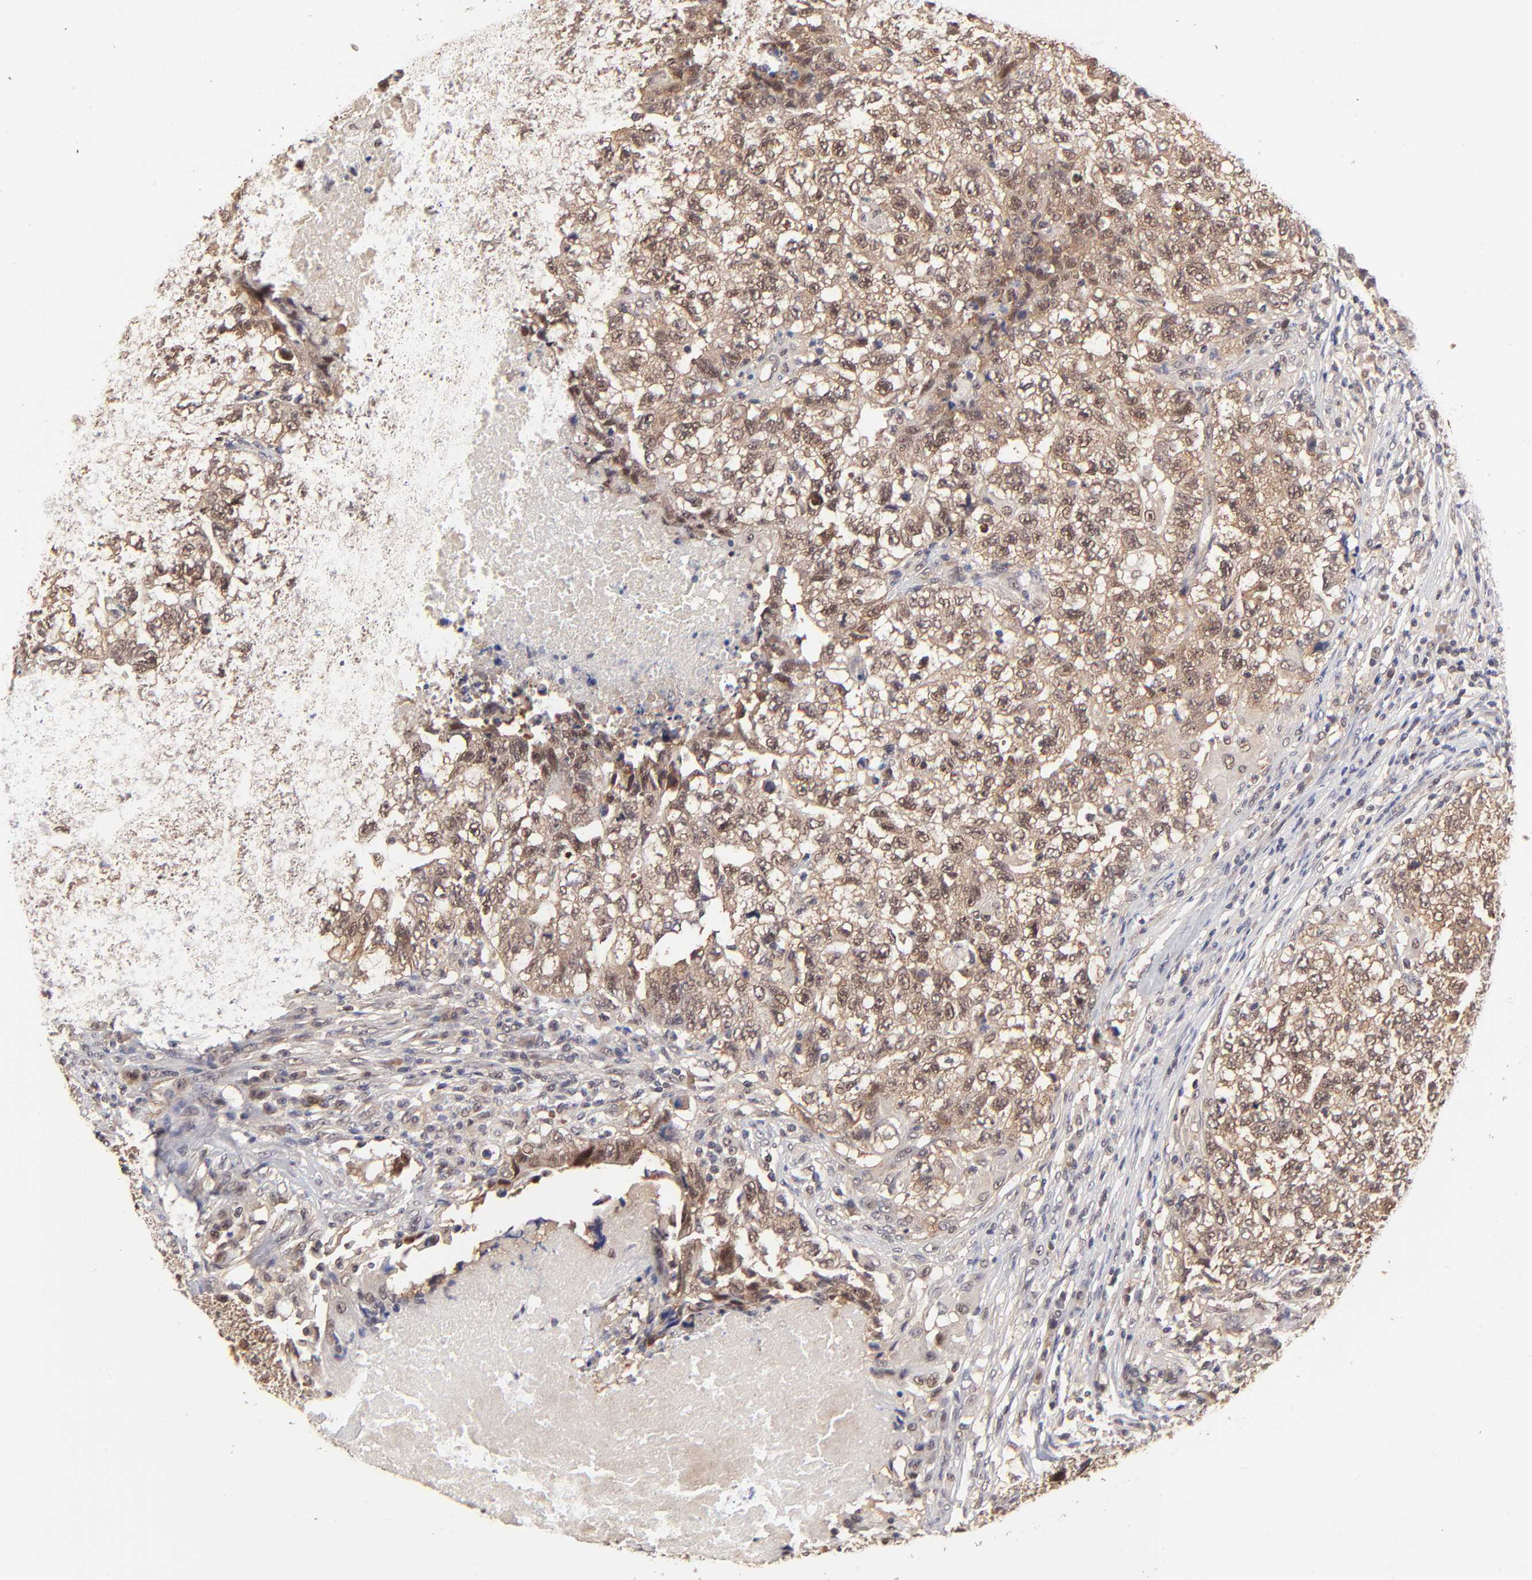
{"staining": {"intensity": "weak", "quantity": ">75%", "location": "cytoplasmic/membranous"}, "tissue": "testis cancer", "cell_type": "Tumor cells", "image_type": "cancer", "snomed": [{"axis": "morphology", "description": "Carcinoma, Embryonal, NOS"}, {"axis": "topography", "description": "Testis"}], "caption": "Testis embryonal carcinoma stained with a protein marker reveals weak staining in tumor cells.", "gene": "PSMC4", "patient": {"sex": "male", "age": 21}}